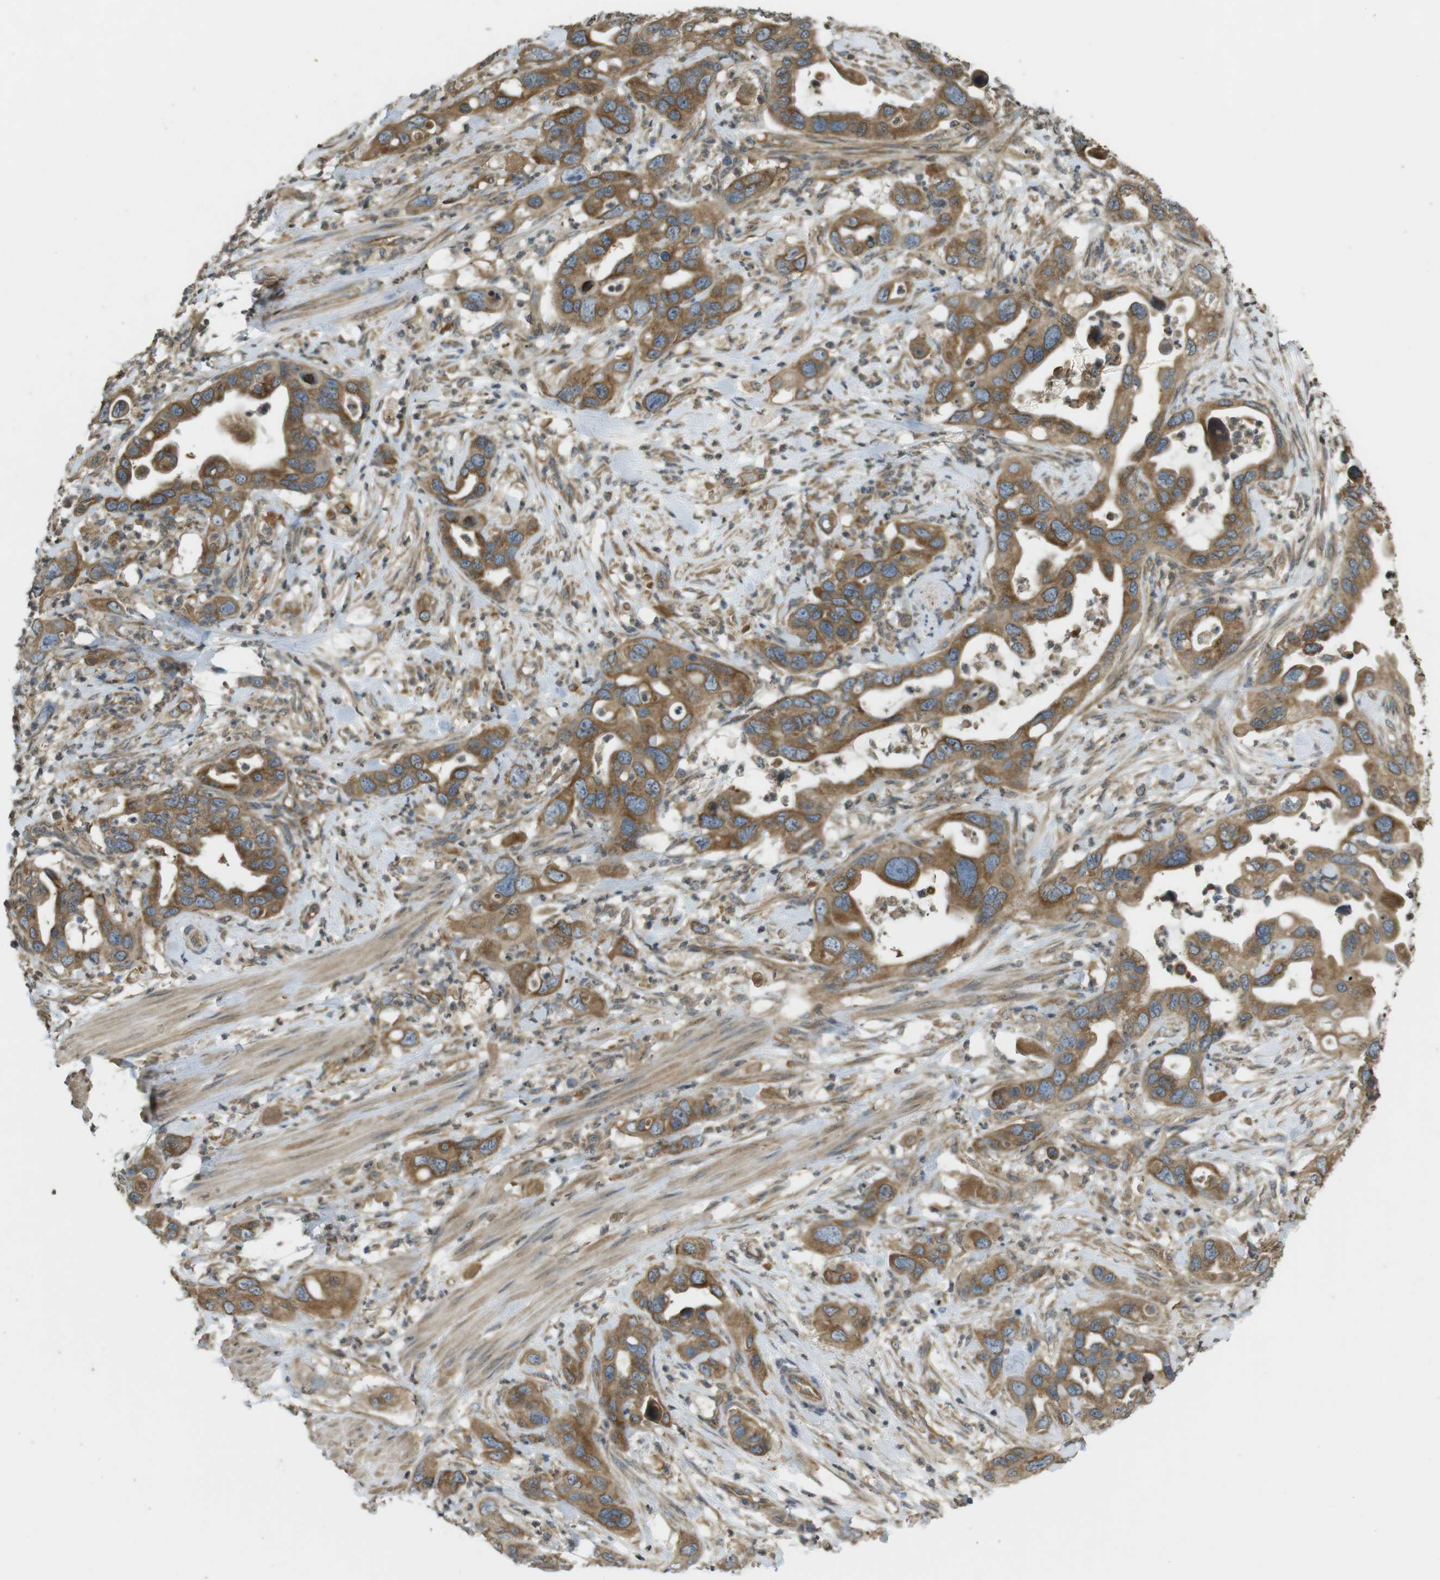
{"staining": {"intensity": "moderate", "quantity": ">75%", "location": "cytoplasmic/membranous"}, "tissue": "pancreatic cancer", "cell_type": "Tumor cells", "image_type": "cancer", "snomed": [{"axis": "morphology", "description": "Adenocarcinoma, NOS"}, {"axis": "topography", "description": "Pancreas"}], "caption": "Approximately >75% of tumor cells in pancreatic cancer exhibit moderate cytoplasmic/membranous protein staining as visualized by brown immunohistochemical staining.", "gene": "KIF5B", "patient": {"sex": "female", "age": 71}}